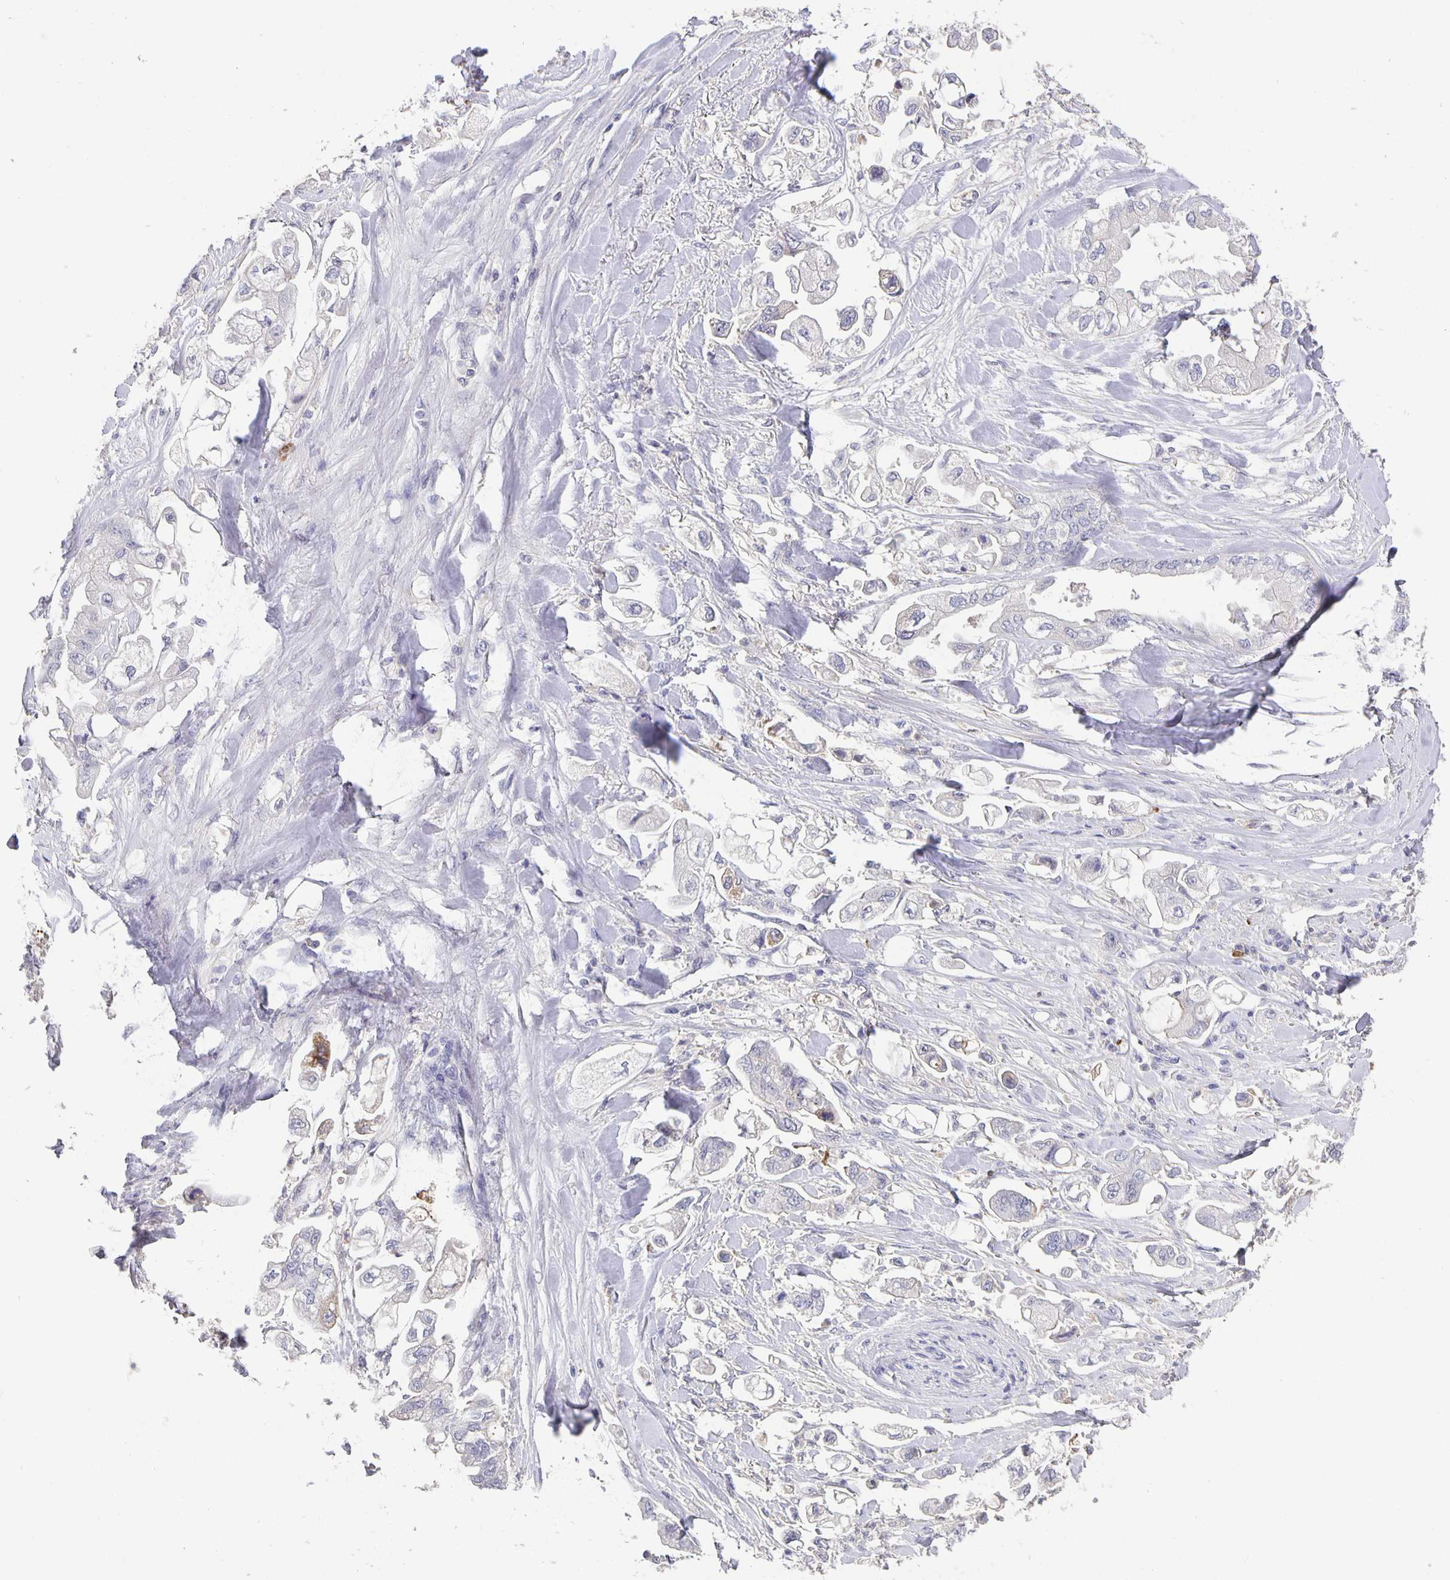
{"staining": {"intensity": "negative", "quantity": "none", "location": "none"}, "tissue": "stomach cancer", "cell_type": "Tumor cells", "image_type": "cancer", "snomed": [{"axis": "morphology", "description": "Adenocarcinoma, NOS"}, {"axis": "topography", "description": "Stomach"}], "caption": "Immunohistochemistry photomicrograph of human stomach cancer (adenocarcinoma) stained for a protein (brown), which shows no positivity in tumor cells.", "gene": "GDF15", "patient": {"sex": "male", "age": 62}}